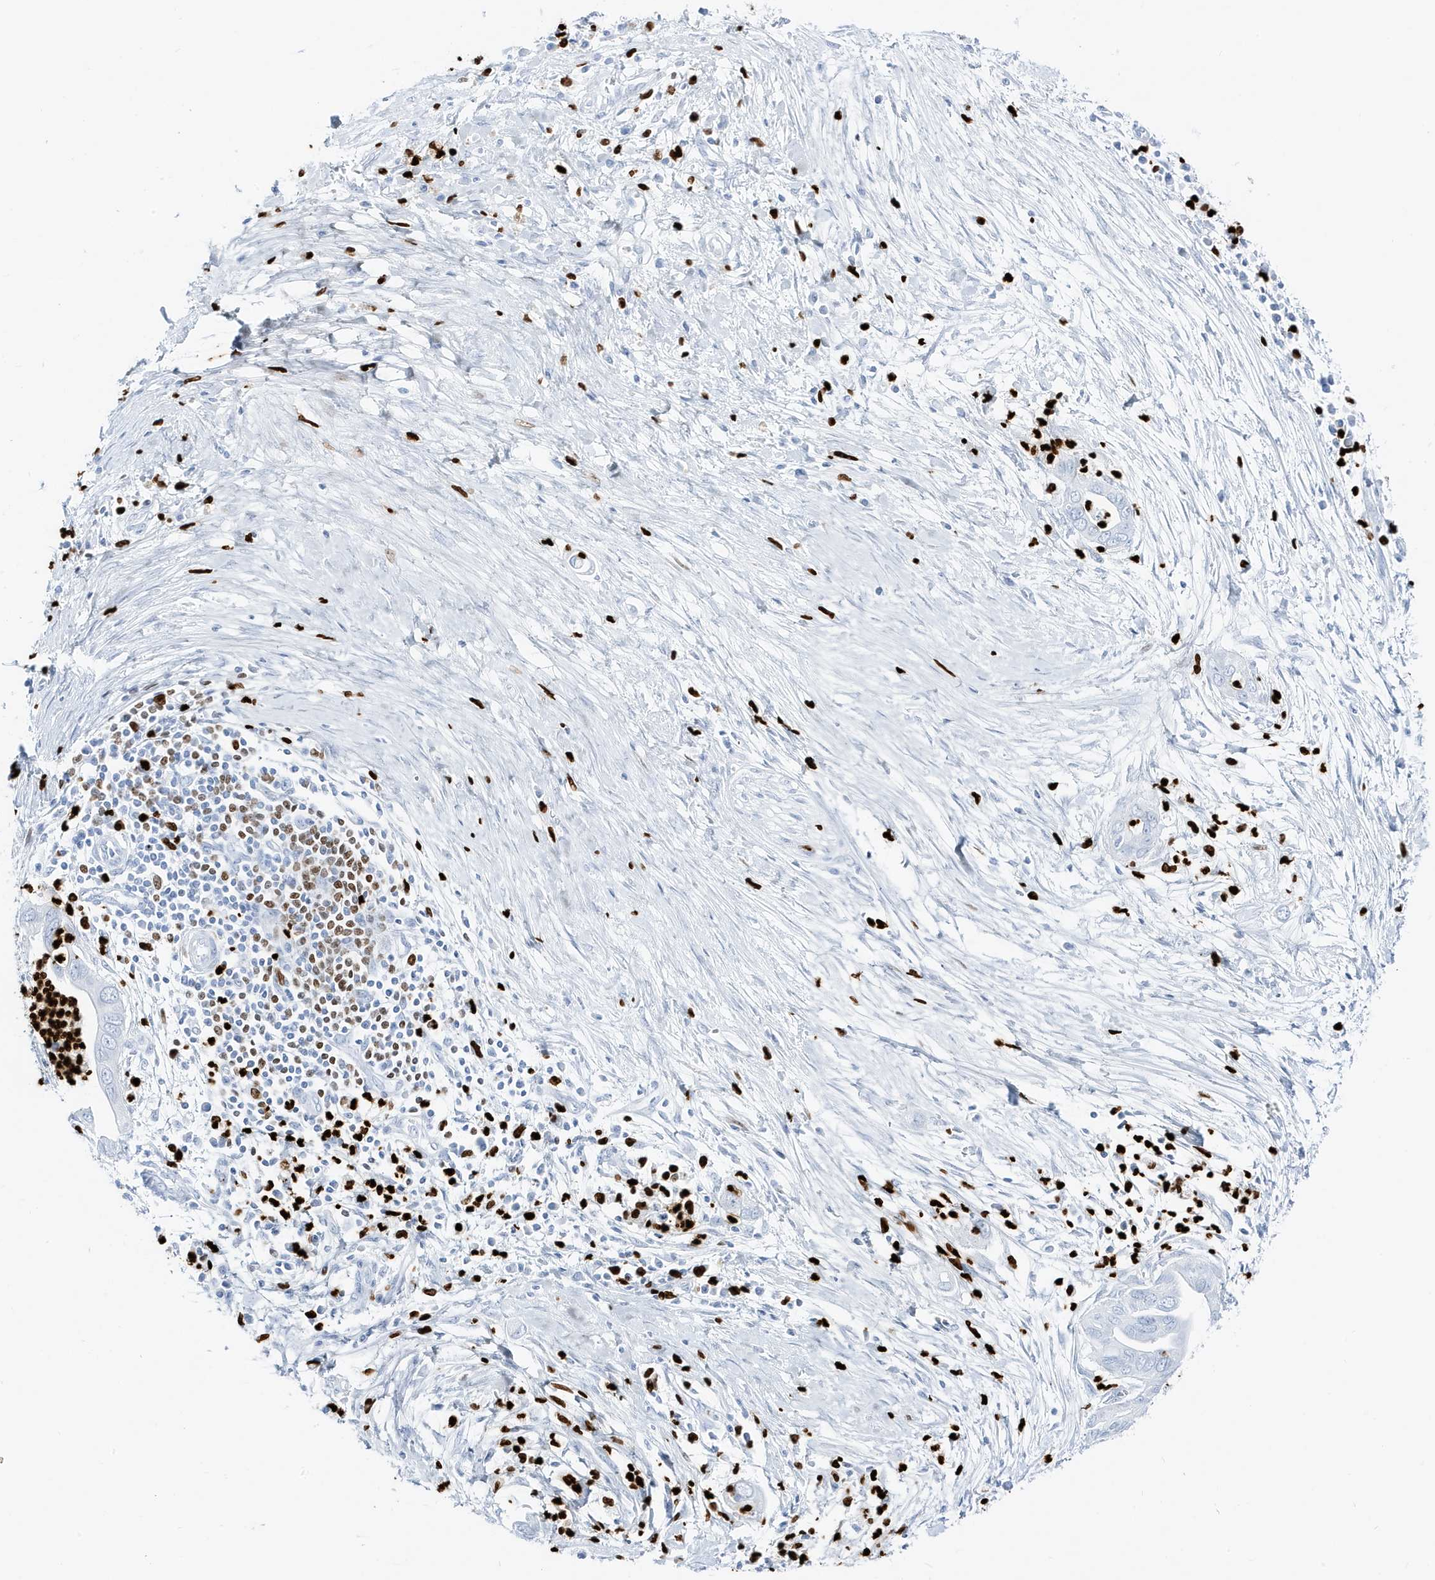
{"staining": {"intensity": "negative", "quantity": "none", "location": "none"}, "tissue": "pancreatic cancer", "cell_type": "Tumor cells", "image_type": "cancer", "snomed": [{"axis": "morphology", "description": "Adenocarcinoma, NOS"}, {"axis": "topography", "description": "Pancreas"}], "caption": "An IHC micrograph of pancreatic cancer (adenocarcinoma) is shown. There is no staining in tumor cells of pancreatic cancer (adenocarcinoma).", "gene": "MNDA", "patient": {"sex": "male", "age": 75}}